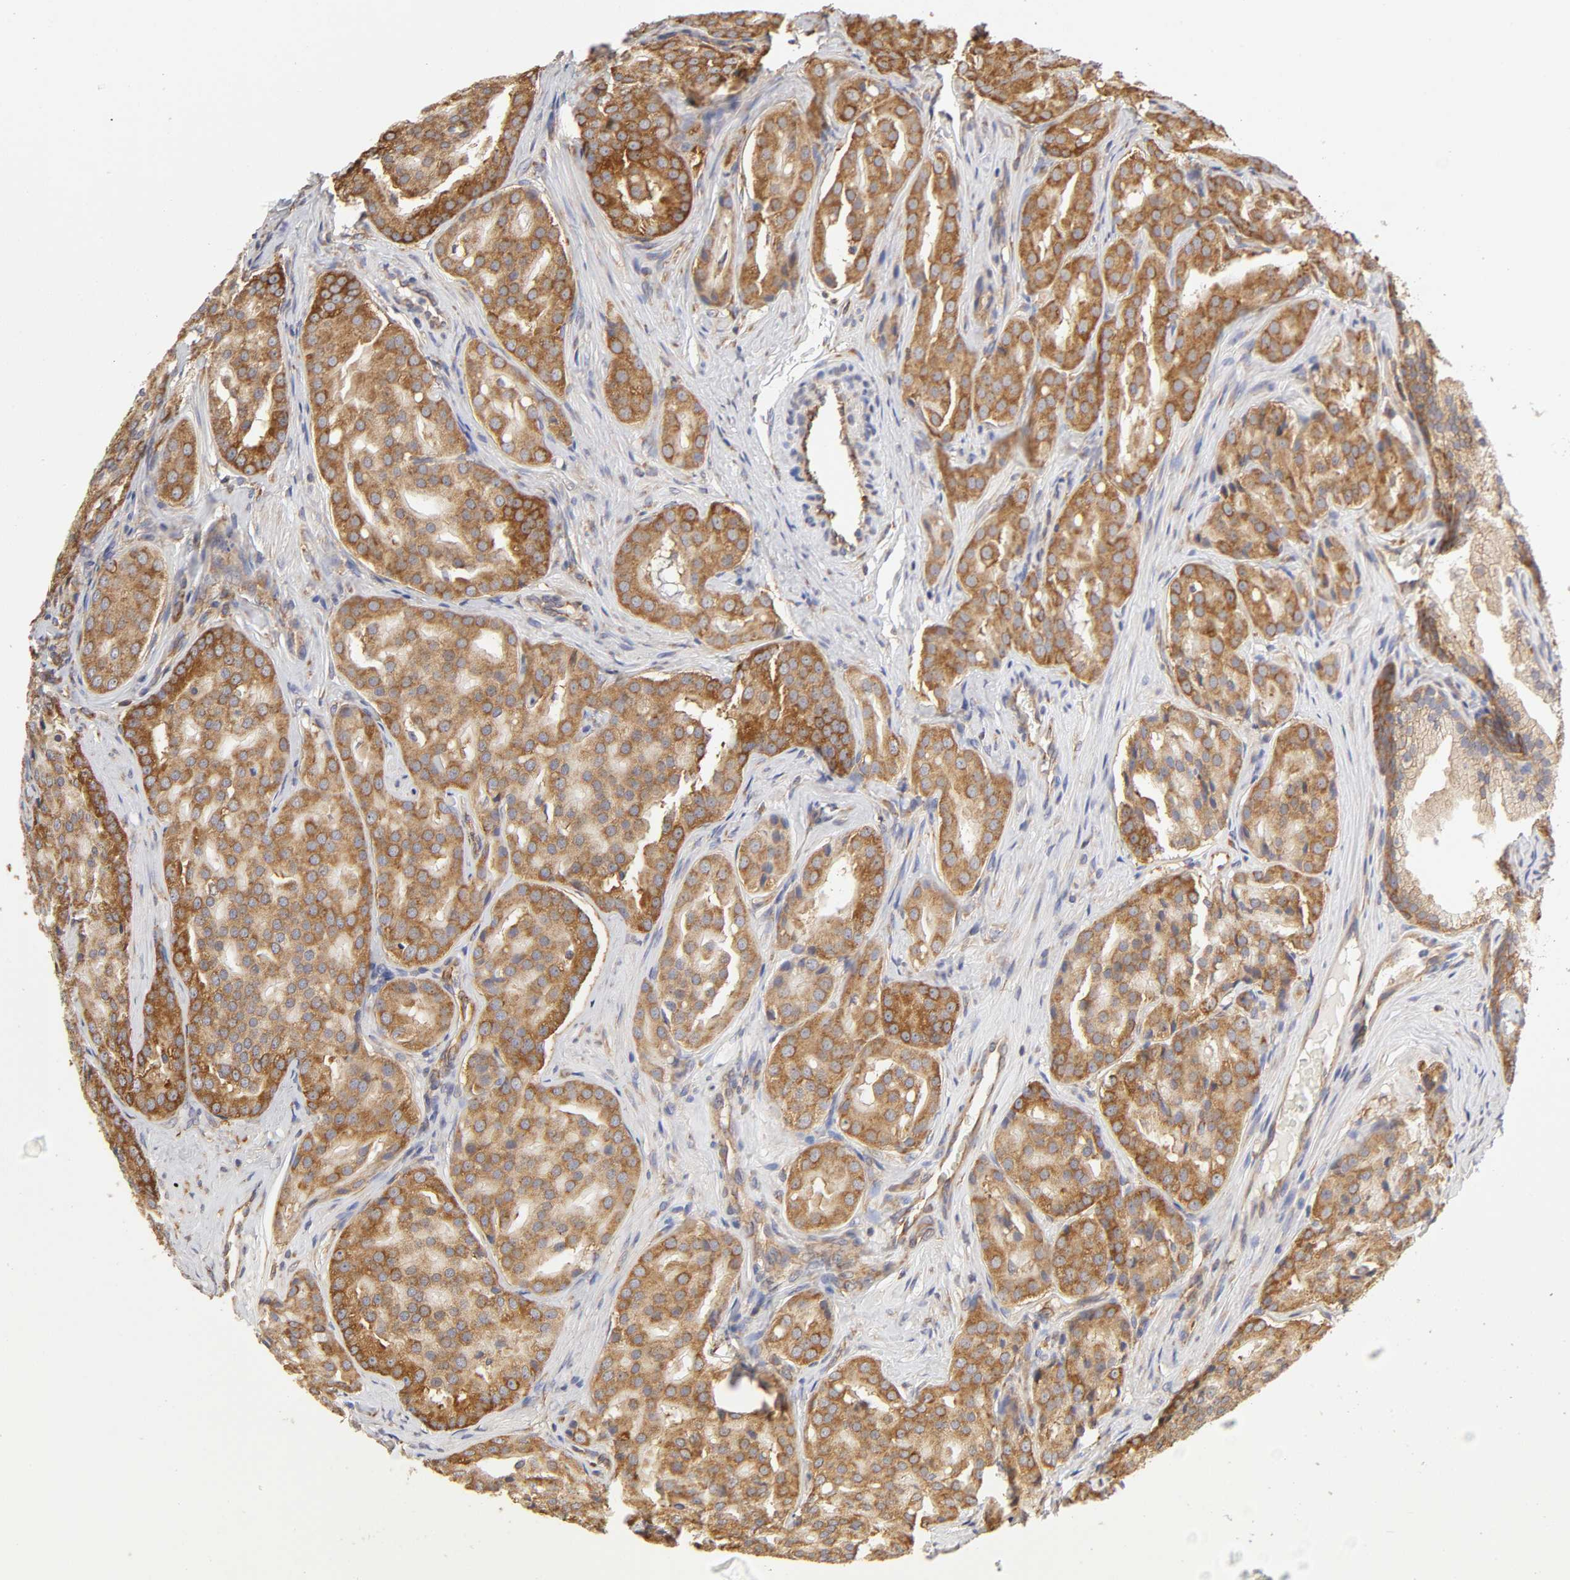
{"staining": {"intensity": "strong", "quantity": ">75%", "location": "cytoplasmic/membranous"}, "tissue": "prostate cancer", "cell_type": "Tumor cells", "image_type": "cancer", "snomed": [{"axis": "morphology", "description": "Adenocarcinoma, High grade"}, {"axis": "topography", "description": "Prostate"}], "caption": "Immunohistochemistry of human adenocarcinoma (high-grade) (prostate) displays high levels of strong cytoplasmic/membranous positivity in approximately >75% of tumor cells.", "gene": "RPL14", "patient": {"sex": "male", "age": 64}}